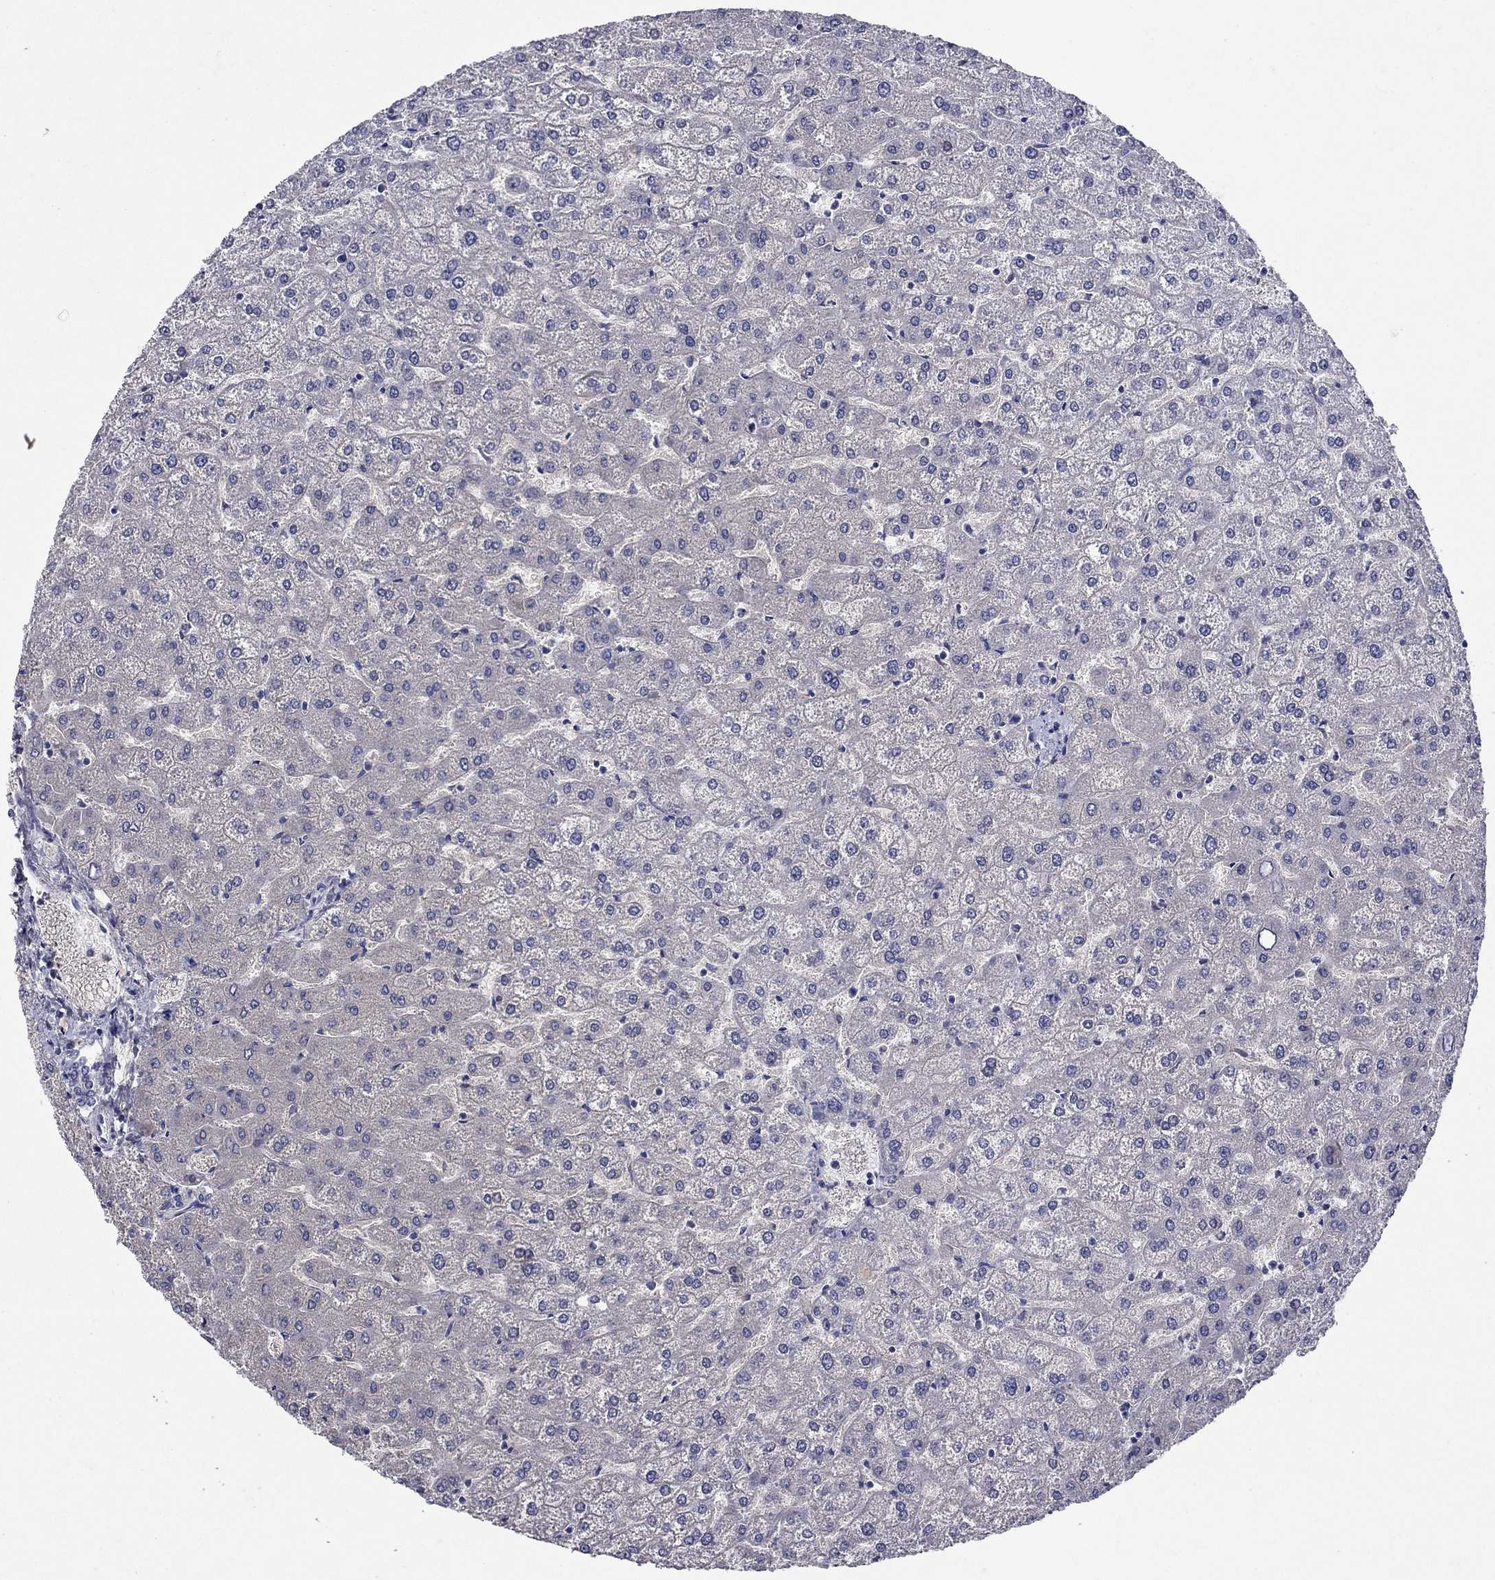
{"staining": {"intensity": "negative", "quantity": "none", "location": "none"}, "tissue": "liver", "cell_type": "Cholangiocytes", "image_type": "normal", "snomed": [{"axis": "morphology", "description": "Normal tissue, NOS"}, {"axis": "topography", "description": "Liver"}], "caption": "Immunohistochemistry (IHC) of unremarkable liver reveals no positivity in cholangiocytes. Brightfield microscopy of immunohistochemistry stained with DAB (brown) and hematoxylin (blue), captured at high magnification.", "gene": "SULT2B1", "patient": {"sex": "female", "age": 32}}